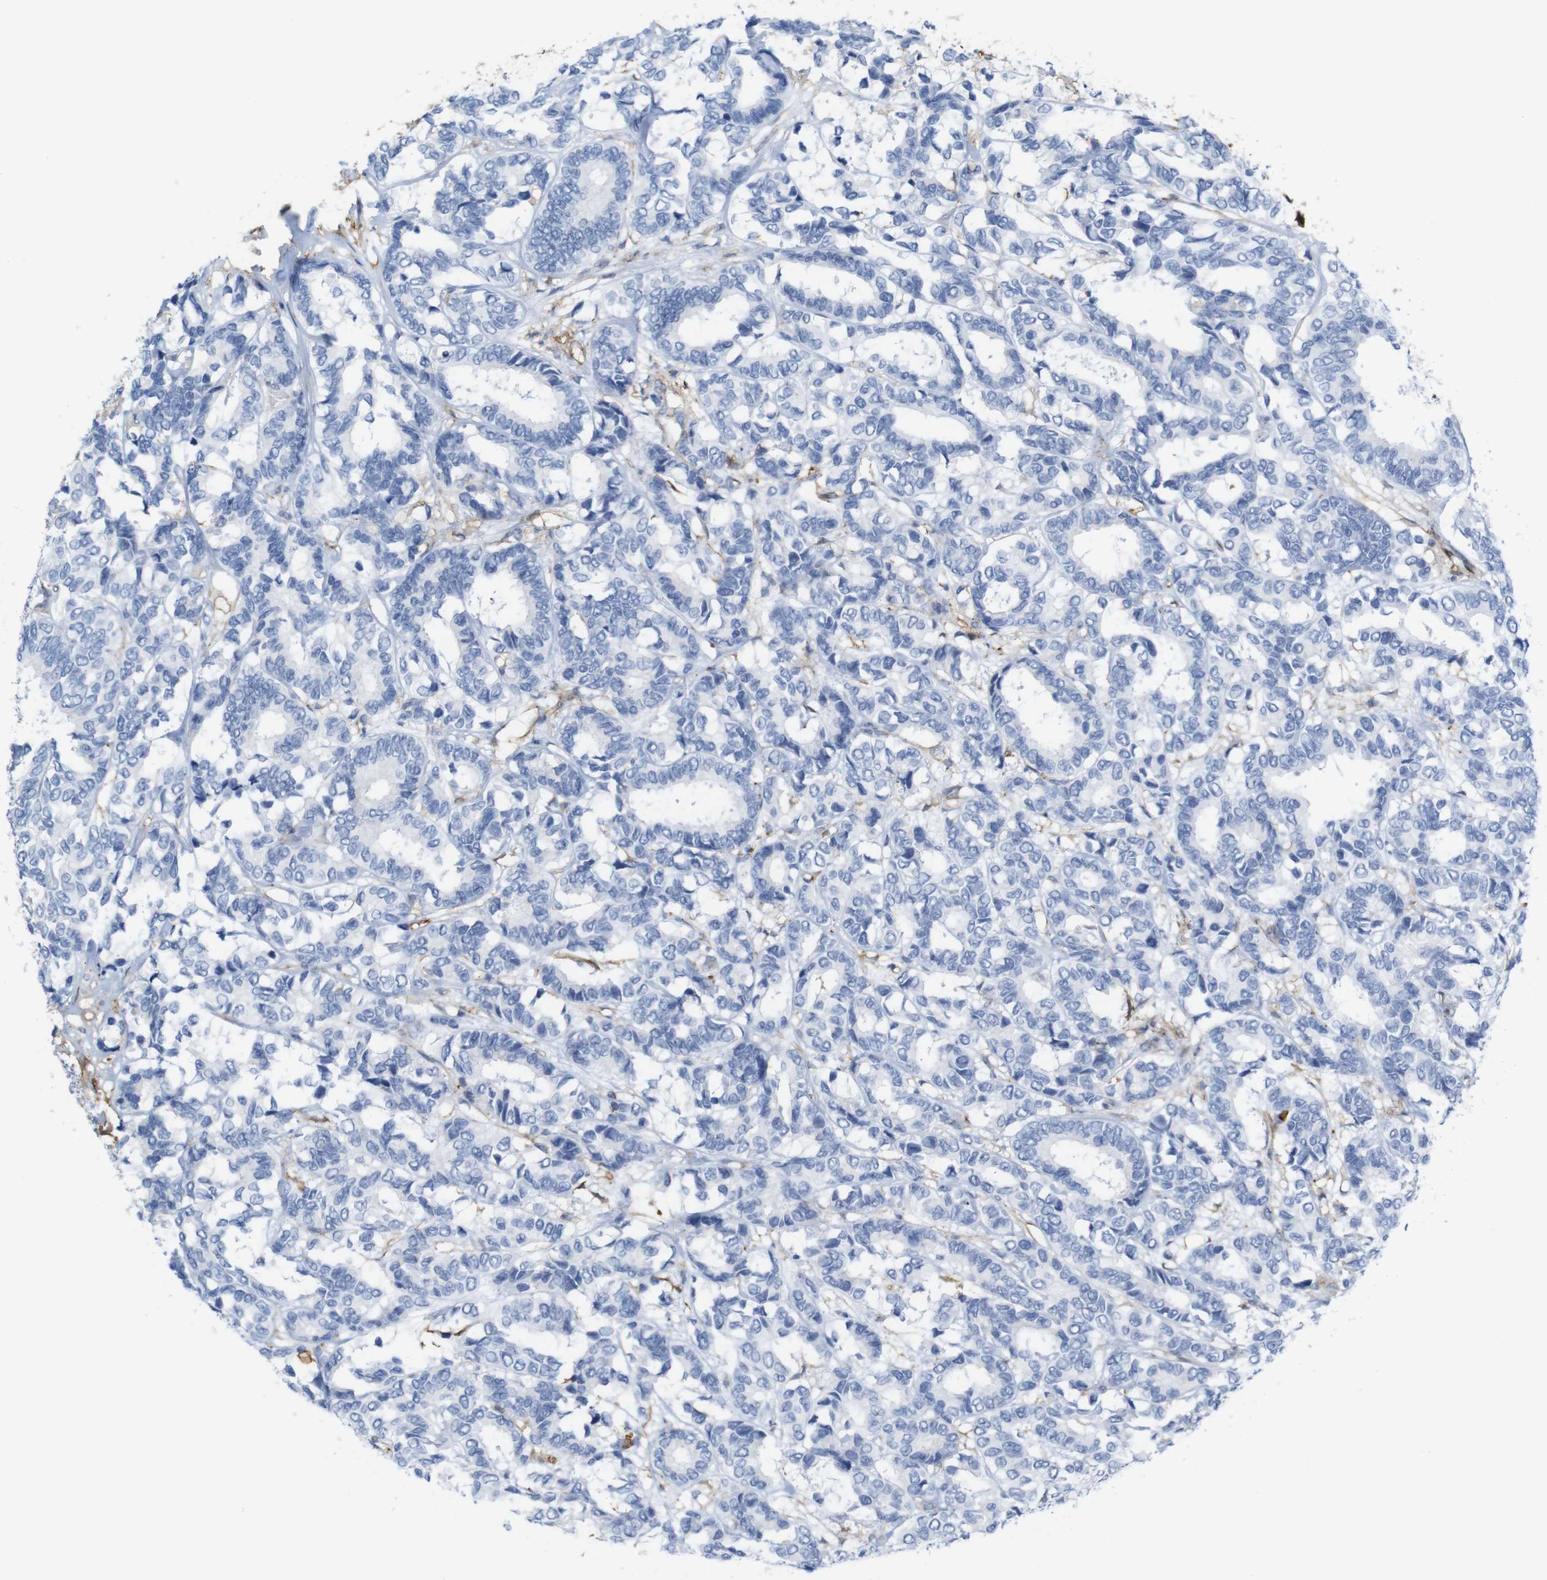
{"staining": {"intensity": "negative", "quantity": "none", "location": "none"}, "tissue": "breast cancer", "cell_type": "Tumor cells", "image_type": "cancer", "snomed": [{"axis": "morphology", "description": "Duct carcinoma"}, {"axis": "topography", "description": "Breast"}], "caption": "High power microscopy histopathology image of an immunohistochemistry image of breast intraductal carcinoma, revealing no significant staining in tumor cells.", "gene": "ANXA1", "patient": {"sex": "female", "age": 87}}